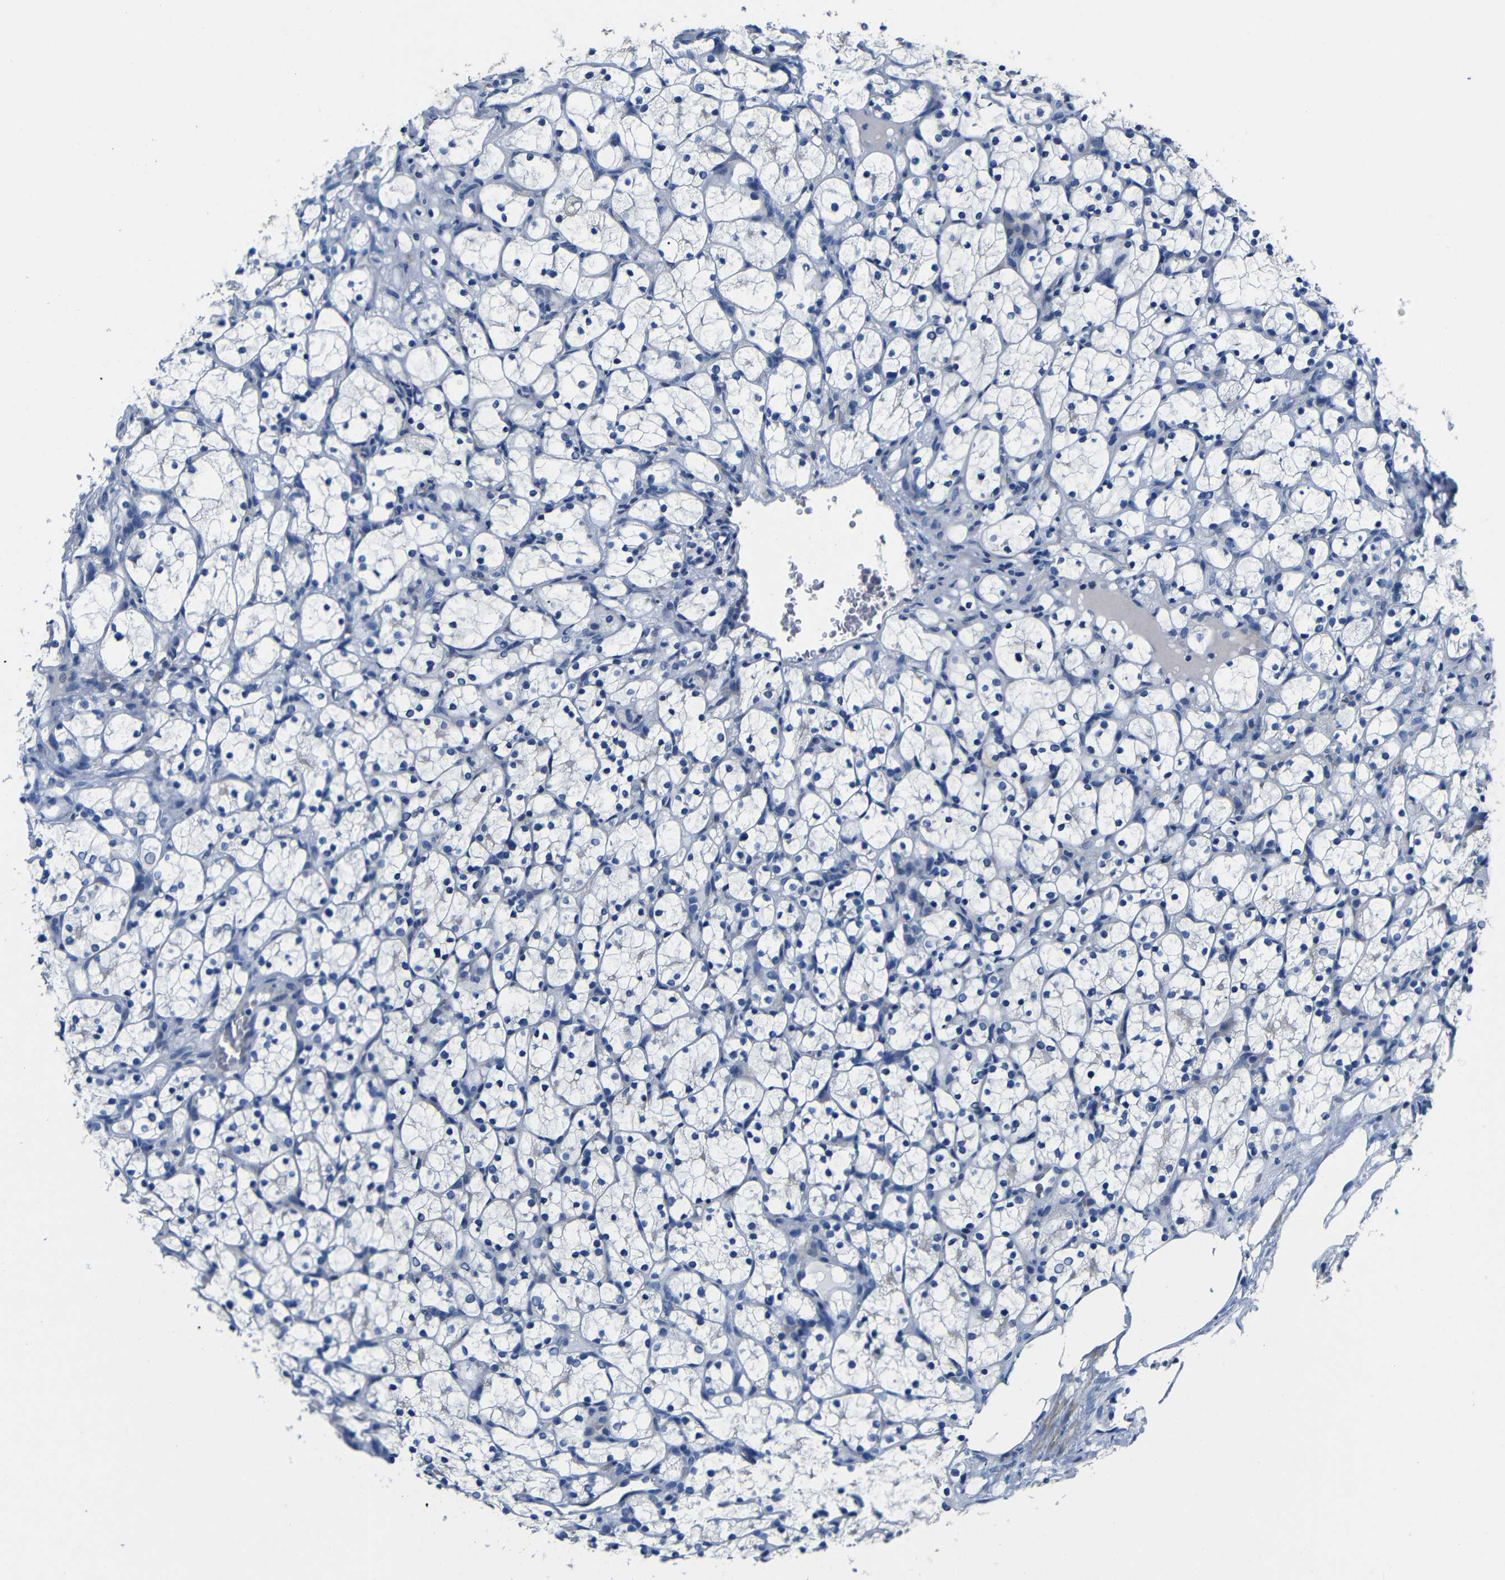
{"staining": {"intensity": "negative", "quantity": "none", "location": "none"}, "tissue": "renal cancer", "cell_type": "Tumor cells", "image_type": "cancer", "snomed": [{"axis": "morphology", "description": "Adenocarcinoma, NOS"}, {"axis": "topography", "description": "Kidney"}], "caption": "This is an IHC photomicrograph of human renal cancer (adenocarcinoma). There is no staining in tumor cells.", "gene": "TNFAIP1", "patient": {"sex": "female", "age": 69}}